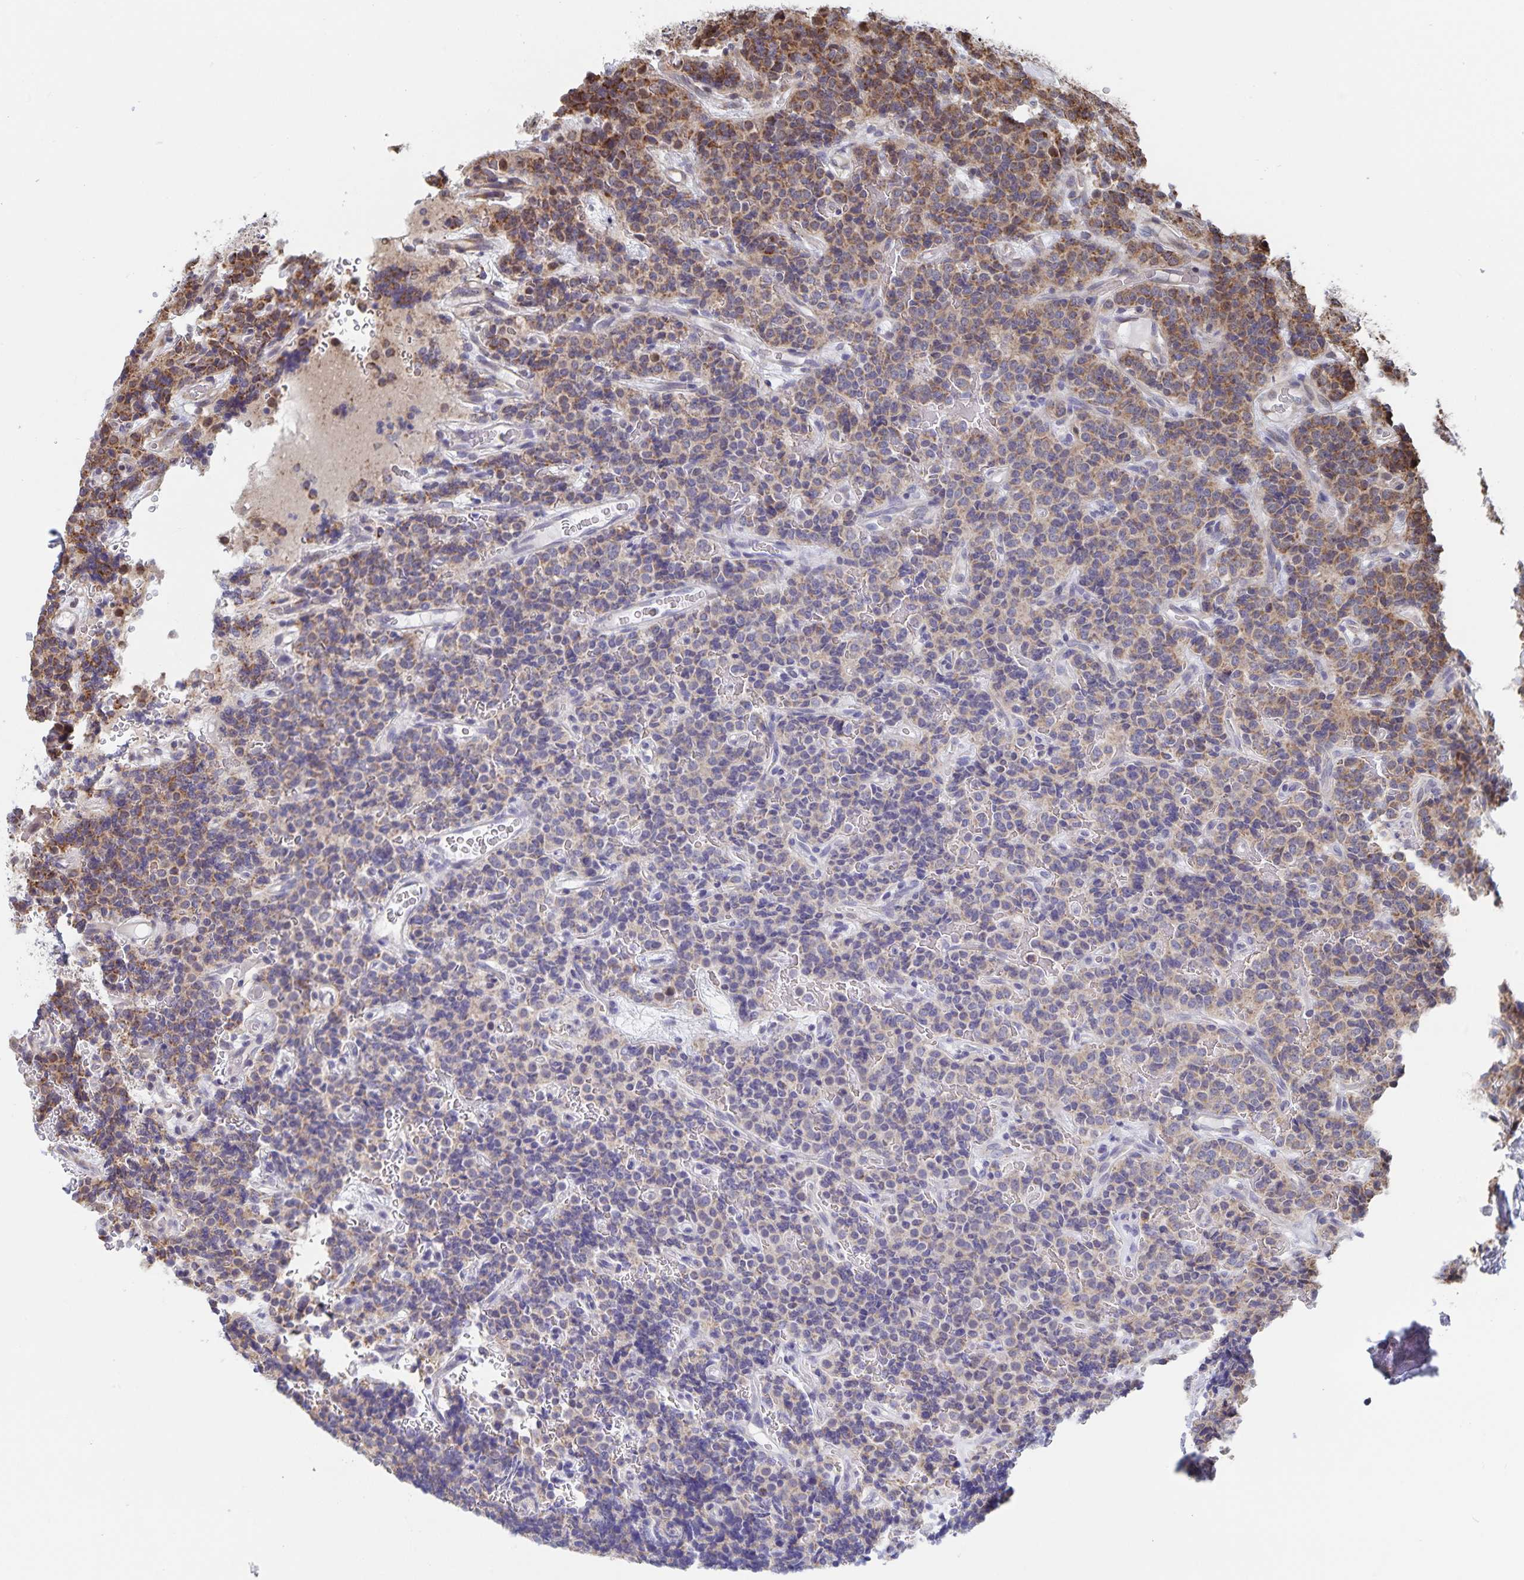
{"staining": {"intensity": "moderate", "quantity": "25%-75%", "location": "cytoplasmic/membranous"}, "tissue": "carcinoid", "cell_type": "Tumor cells", "image_type": "cancer", "snomed": [{"axis": "morphology", "description": "Carcinoid, malignant, NOS"}, {"axis": "topography", "description": "Pancreas"}], "caption": "DAB immunohistochemical staining of human carcinoid (malignant) shows moderate cytoplasmic/membranous protein positivity in approximately 25%-75% of tumor cells.", "gene": "ACACA", "patient": {"sex": "male", "age": 36}}